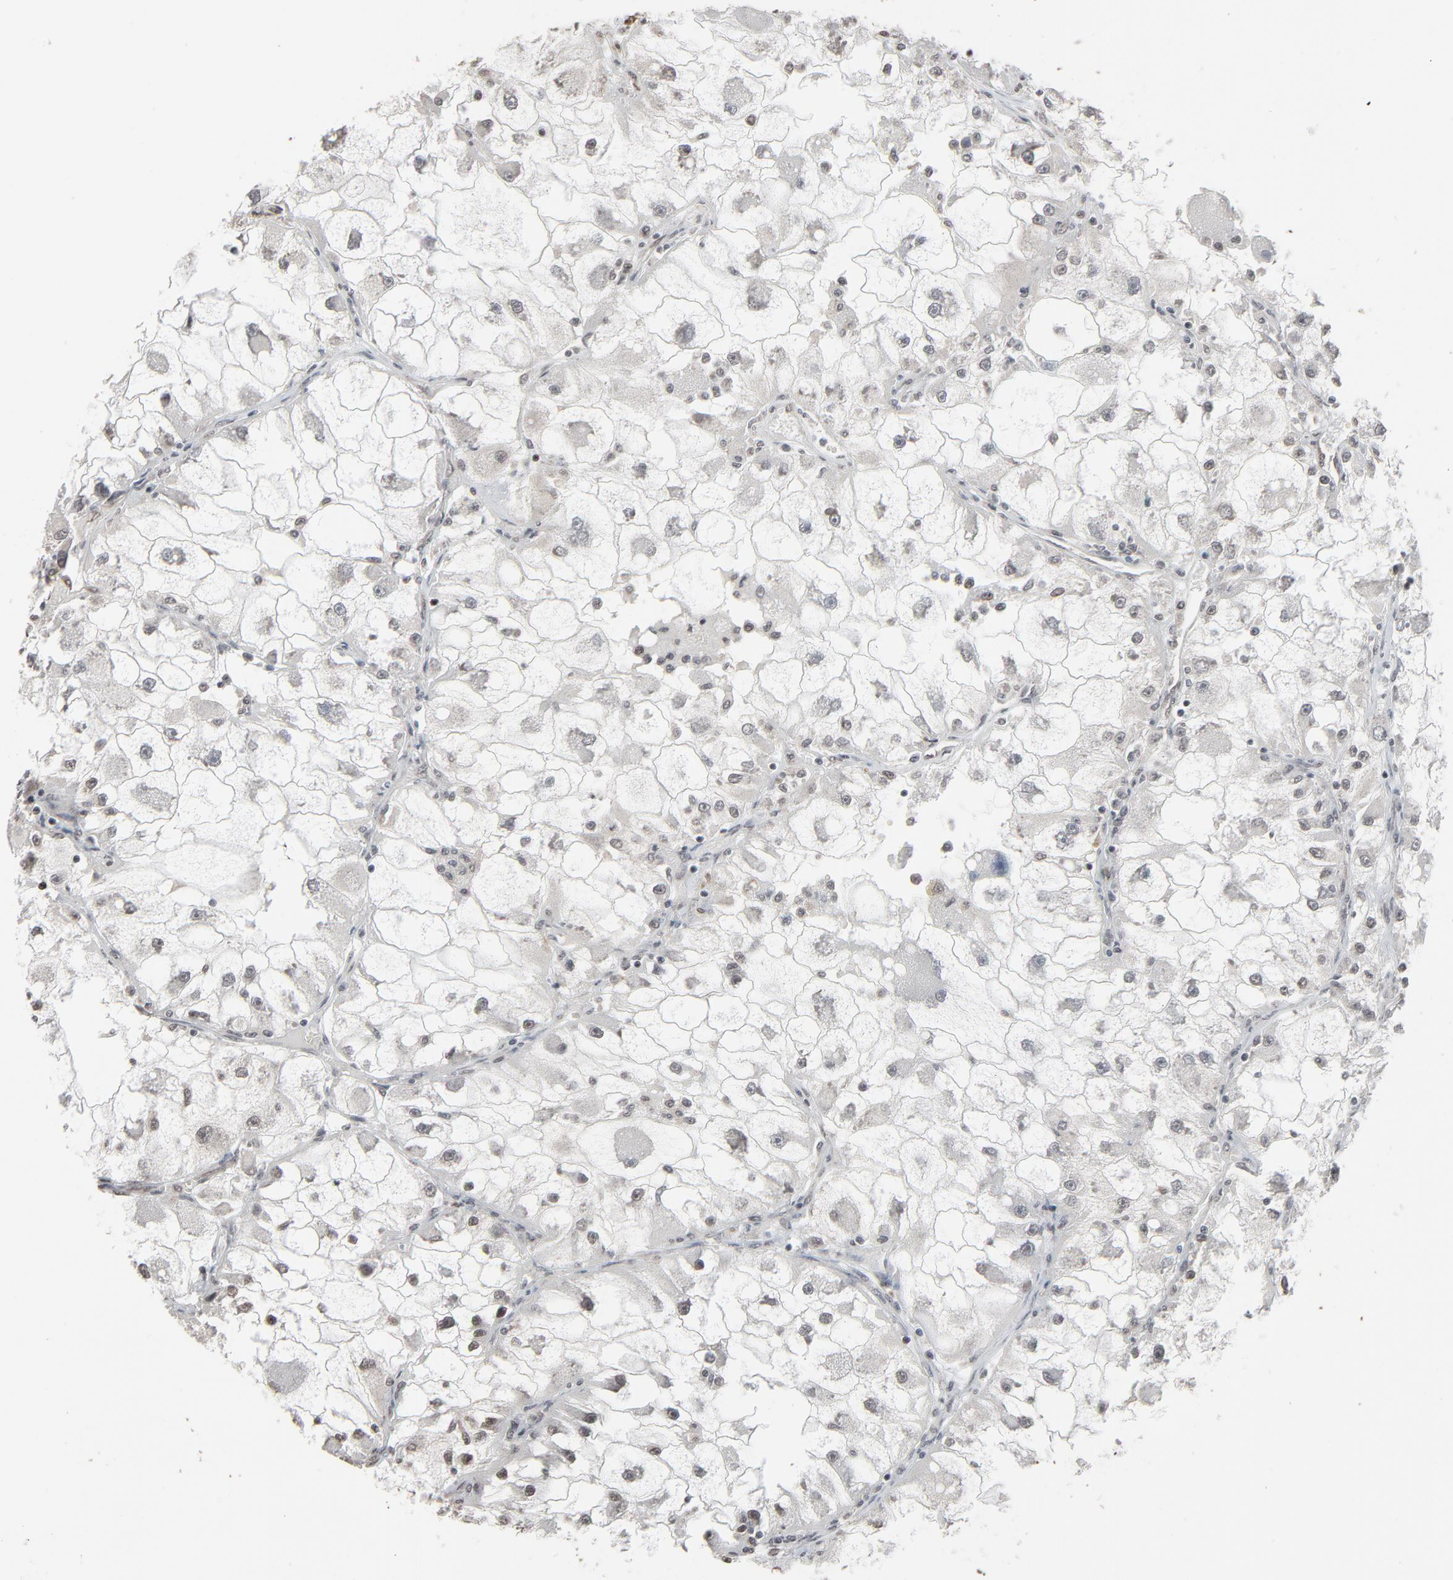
{"staining": {"intensity": "moderate", "quantity": "25%-75%", "location": "nuclear"}, "tissue": "renal cancer", "cell_type": "Tumor cells", "image_type": "cancer", "snomed": [{"axis": "morphology", "description": "Adenocarcinoma, NOS"}, {"axis": "topography", "description": "Kidney"}], "caption": "Immunohistochemistry photomicrograph of renal cancer stained for a protein (brown), which demonstrates medium levels of moderate nuclear positivity in approximately 25%-75% of tumor cells.", "gene": "MEIS2", "patient": {"sex": "female", "age": 73}}